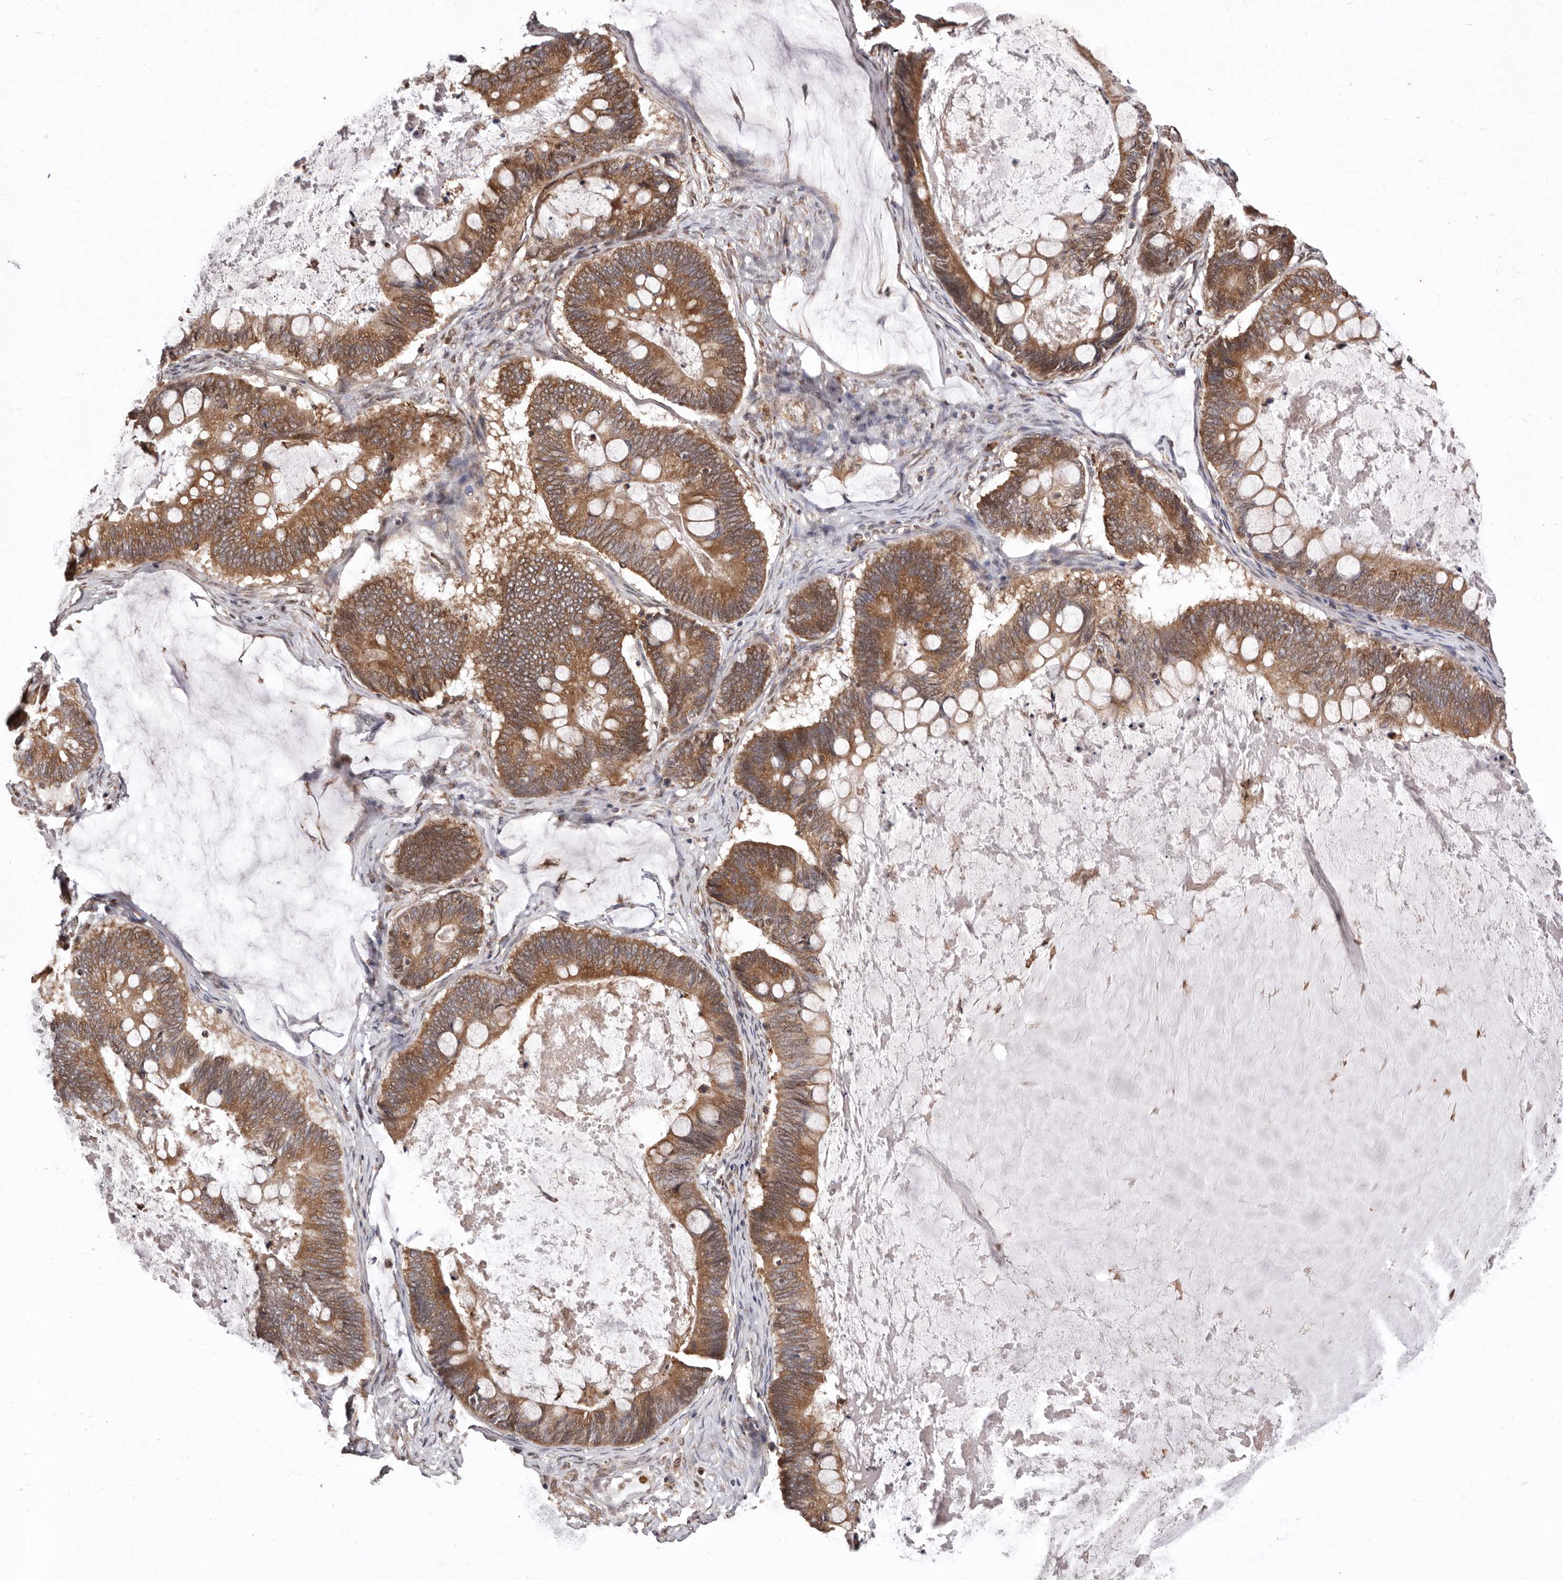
{"staining": {"intensity": "moderate", "quantity": ">75%", "location": "cytoplasmic/membranous"}, "tissue": "ovarian cancer", "cell_type": "Tumor cells", "image_type": "cancer", "snomed": [{"axis": "morphology", "description": "Cystadenocarcinoma, mucinous, NOS"}, {"axis": "topography", "description": "Ovary"}], "caption": "This image displays immunohistochemistry (IHC) staining of human ovarian cancer (mucinous cystadenocarcinoma), with medium moderate cytoplasmic/membranous staining in about >75% of tumor cells.", "gene": "RRM2B", "patient": {"sex": "female", "age": 61}}